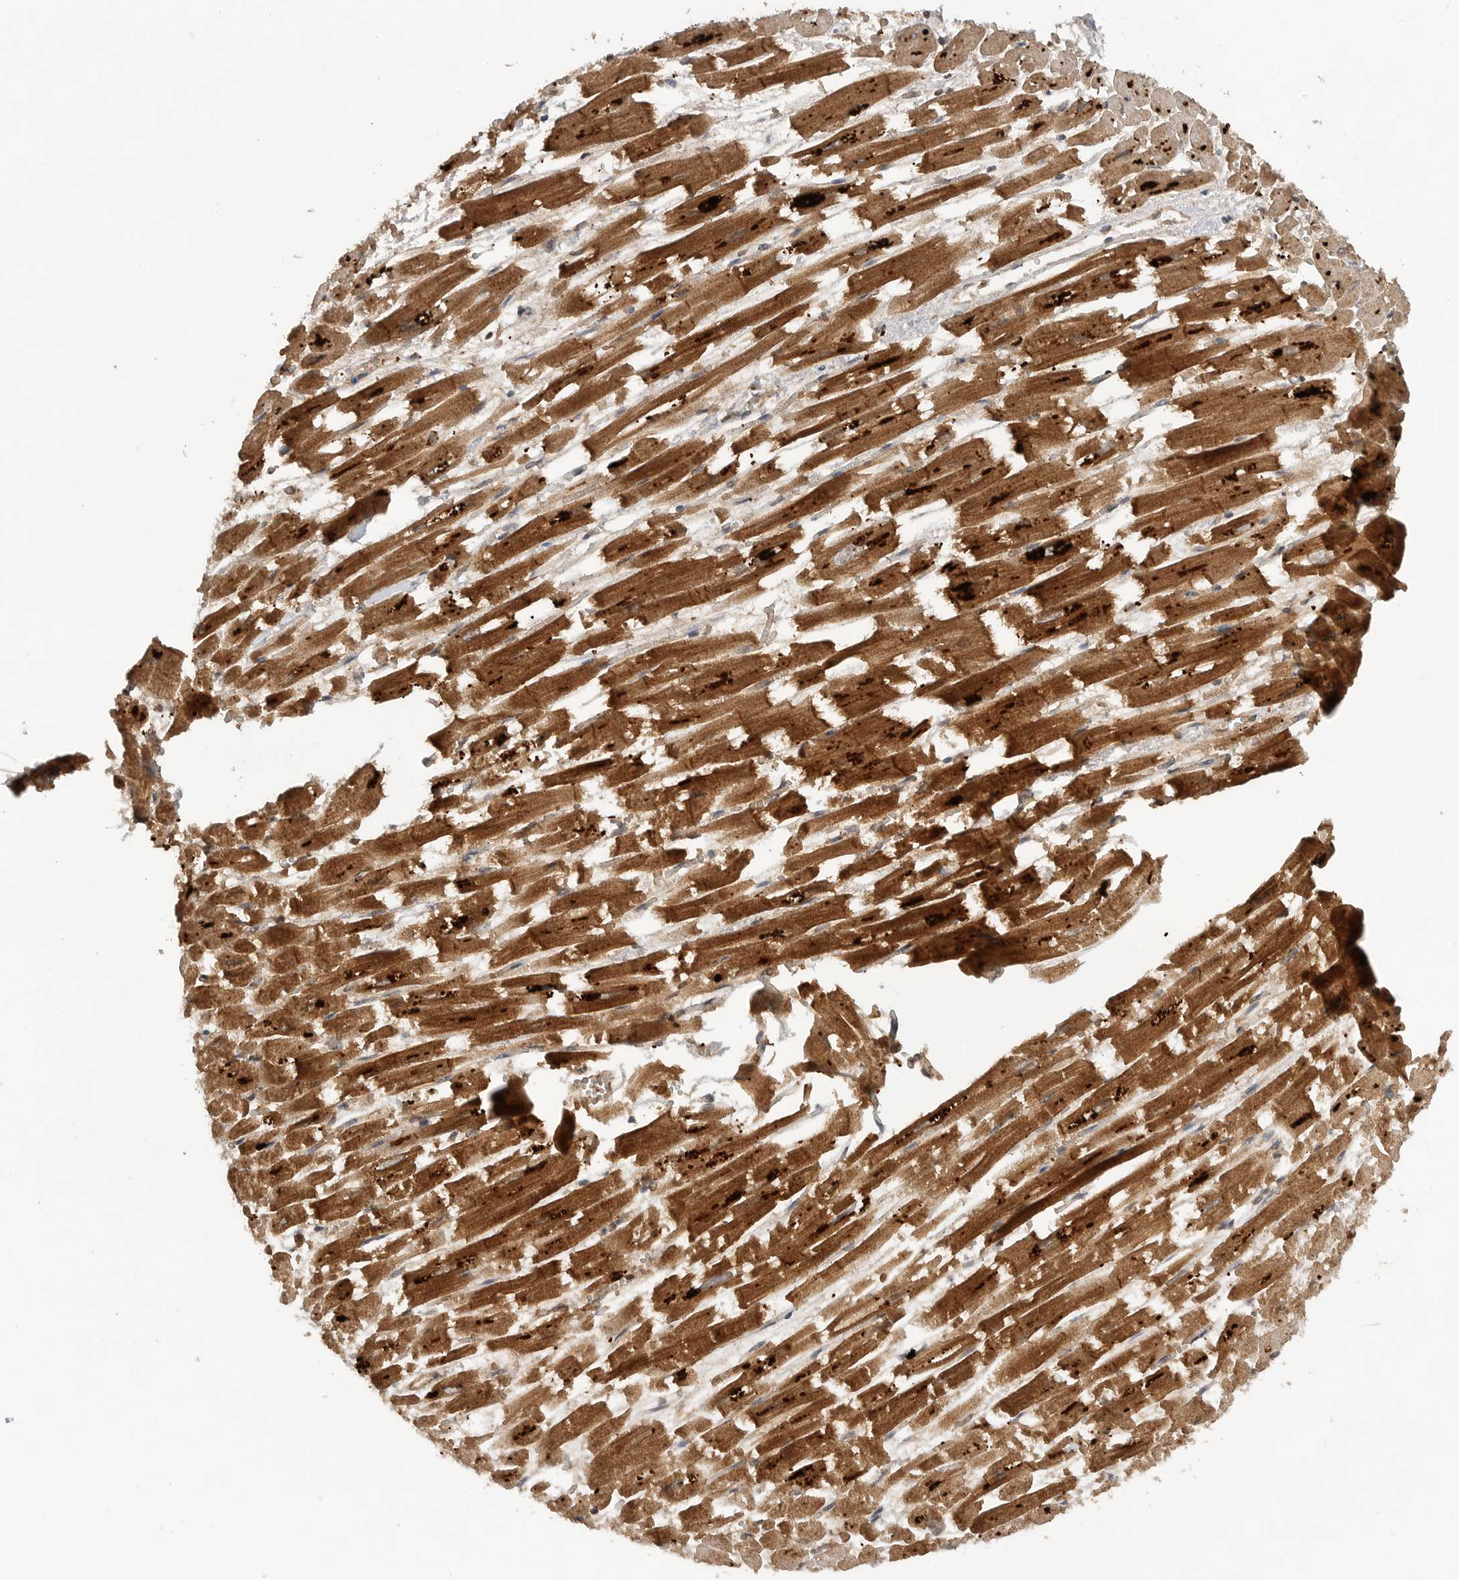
{"staining": {"intensity": "strong", "quantity": ">75%", "location": "cytoplasmic/membranous"}, "tissue": "heart muscle", "cell_type": "Cardiomyocytes", "image_type": "normal", "snomed": [{"axis": "morphology", "description": "Normal tissue, NOS"}, {"axis": "topography", "description": "Heart"}], "caption": "IHC of unremarkable human heart muscle shows high levels of strong cytoplasmic/membranous positivity in about >75% of cardiomyocytes. The protein of interest is stained brown, and the nuclei are stained in blue (DAB (3,3'-diaminobenzidine) IHC with brightfield microscopy, high magnification).", "gene": "PRDX4", "patient": {"sex": "male", "age": 54}}